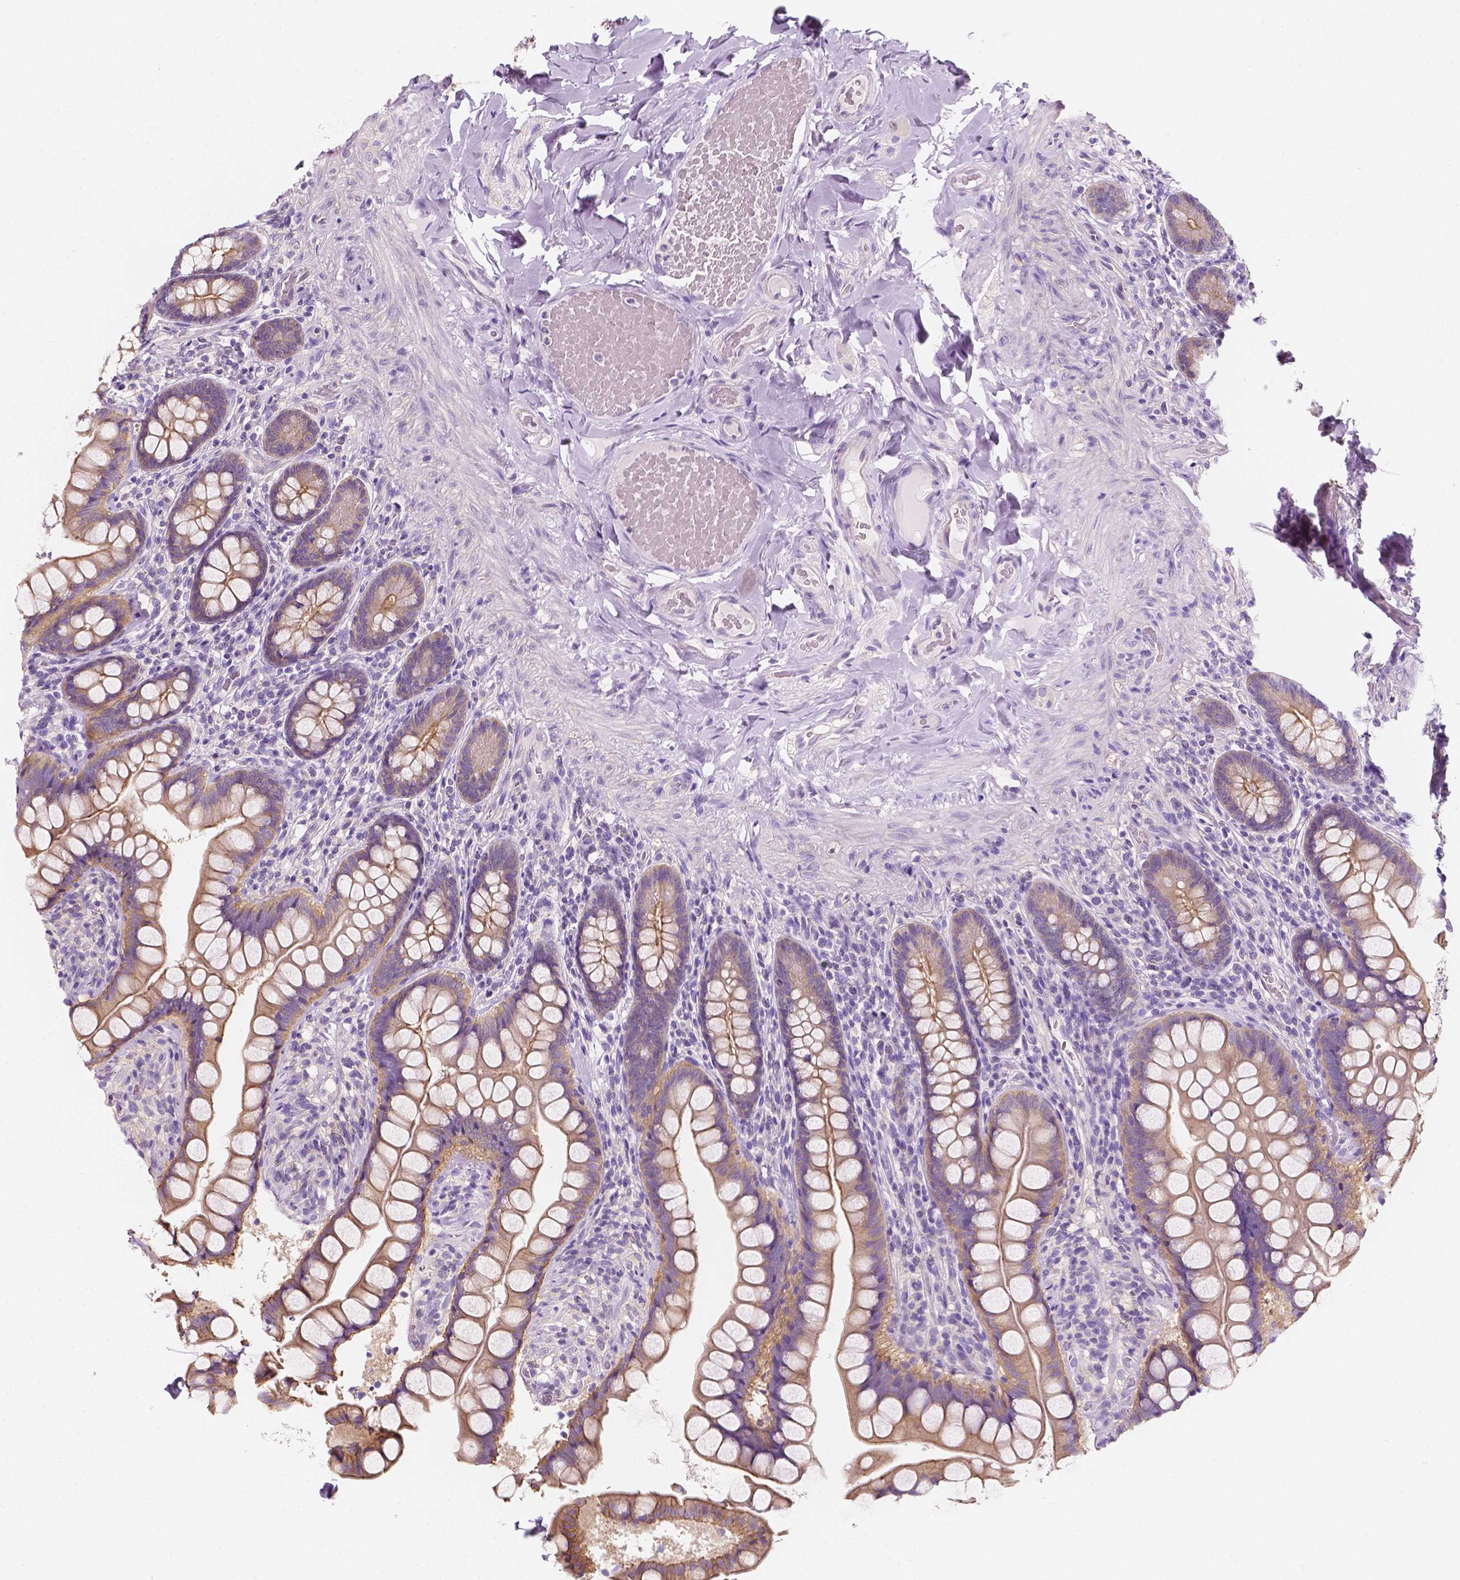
{"staining": {"intensity": "weak", "quantity": ">75%", "location": "cytoplasmic/membranous"}, "tissue": "small intestine", "cell_type": "Glandular cells", "image_type": "normal", "snomed": [{"axis": "morphology", "description": "Normal tissue, NOS"}, {"axis": "topography", "description": "Small intestine"}], "caption": "The photomicrograph displays immunohistochemical staining of benign small intestine. There is weak cytoplasmic/membranous expression is seen in about >75% of glandular cells. The staining was performed using DAB (3,3'-diaminobenzidine), with brown indicating positive protein expression. Nuclei are stained blue with hematoxylin.", "gene": "SIRT2", "patient": {"sex": "male", "age": 70}}